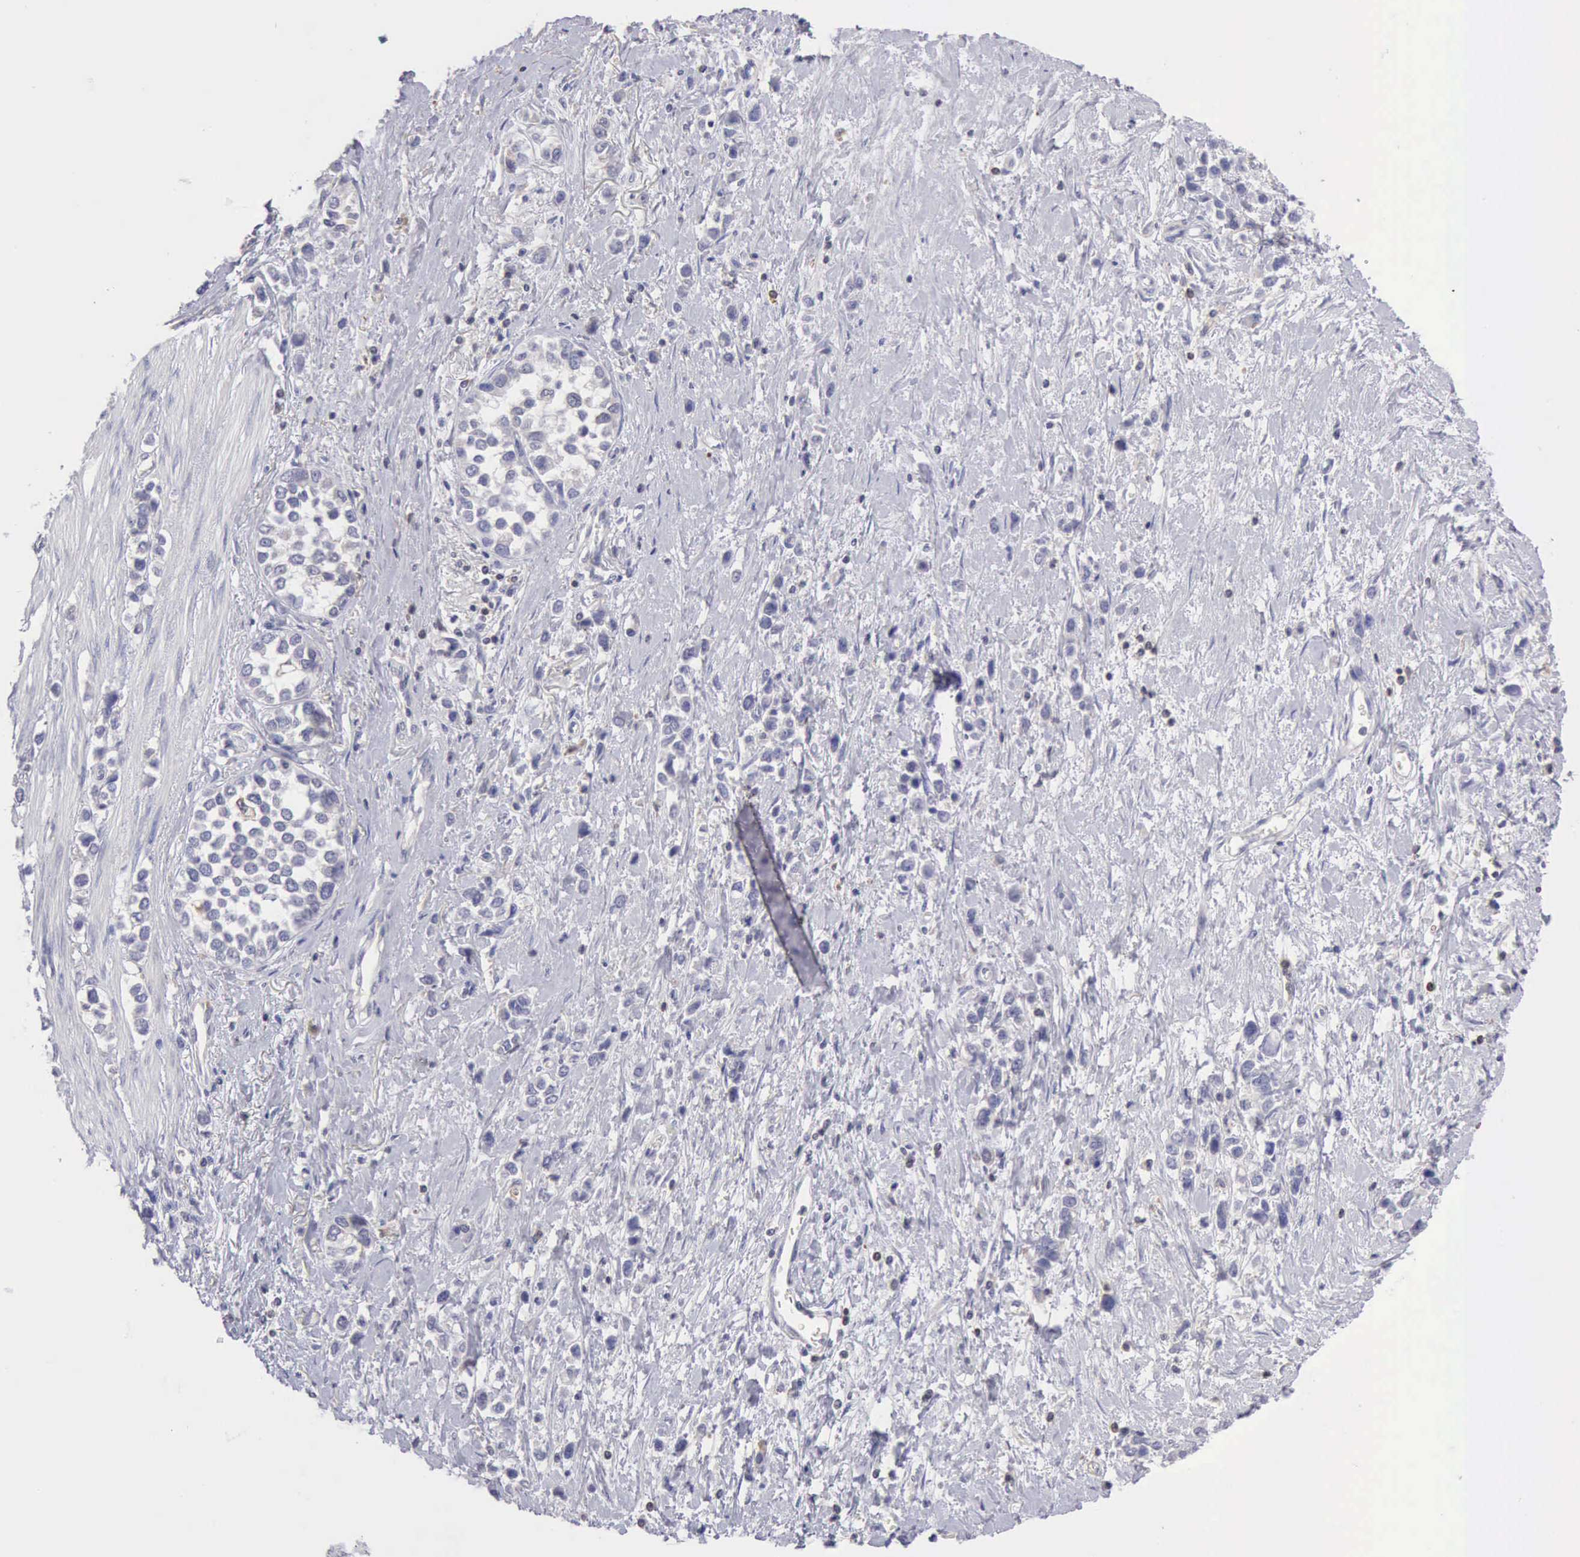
{"staining": {"intensity": "negative", "quantity": "none", "location": "none"}, "tissue": "stomach cancer", "cell_type": "Tumor cells", "image_type": "cancer", "snomed": [{"axis": "morphology", "description": "Adenocarcinoma, NOS"}, {"axis": "topography", "description": "Stomach, upper"}], "caption": "Immunohistochemistry photomicrograph of stomach cancer stained for a protein (brown), which exhibits no expression in tumor cells.", "gene": "SASH3", "patient": {"sex": "male", "age": 76}}